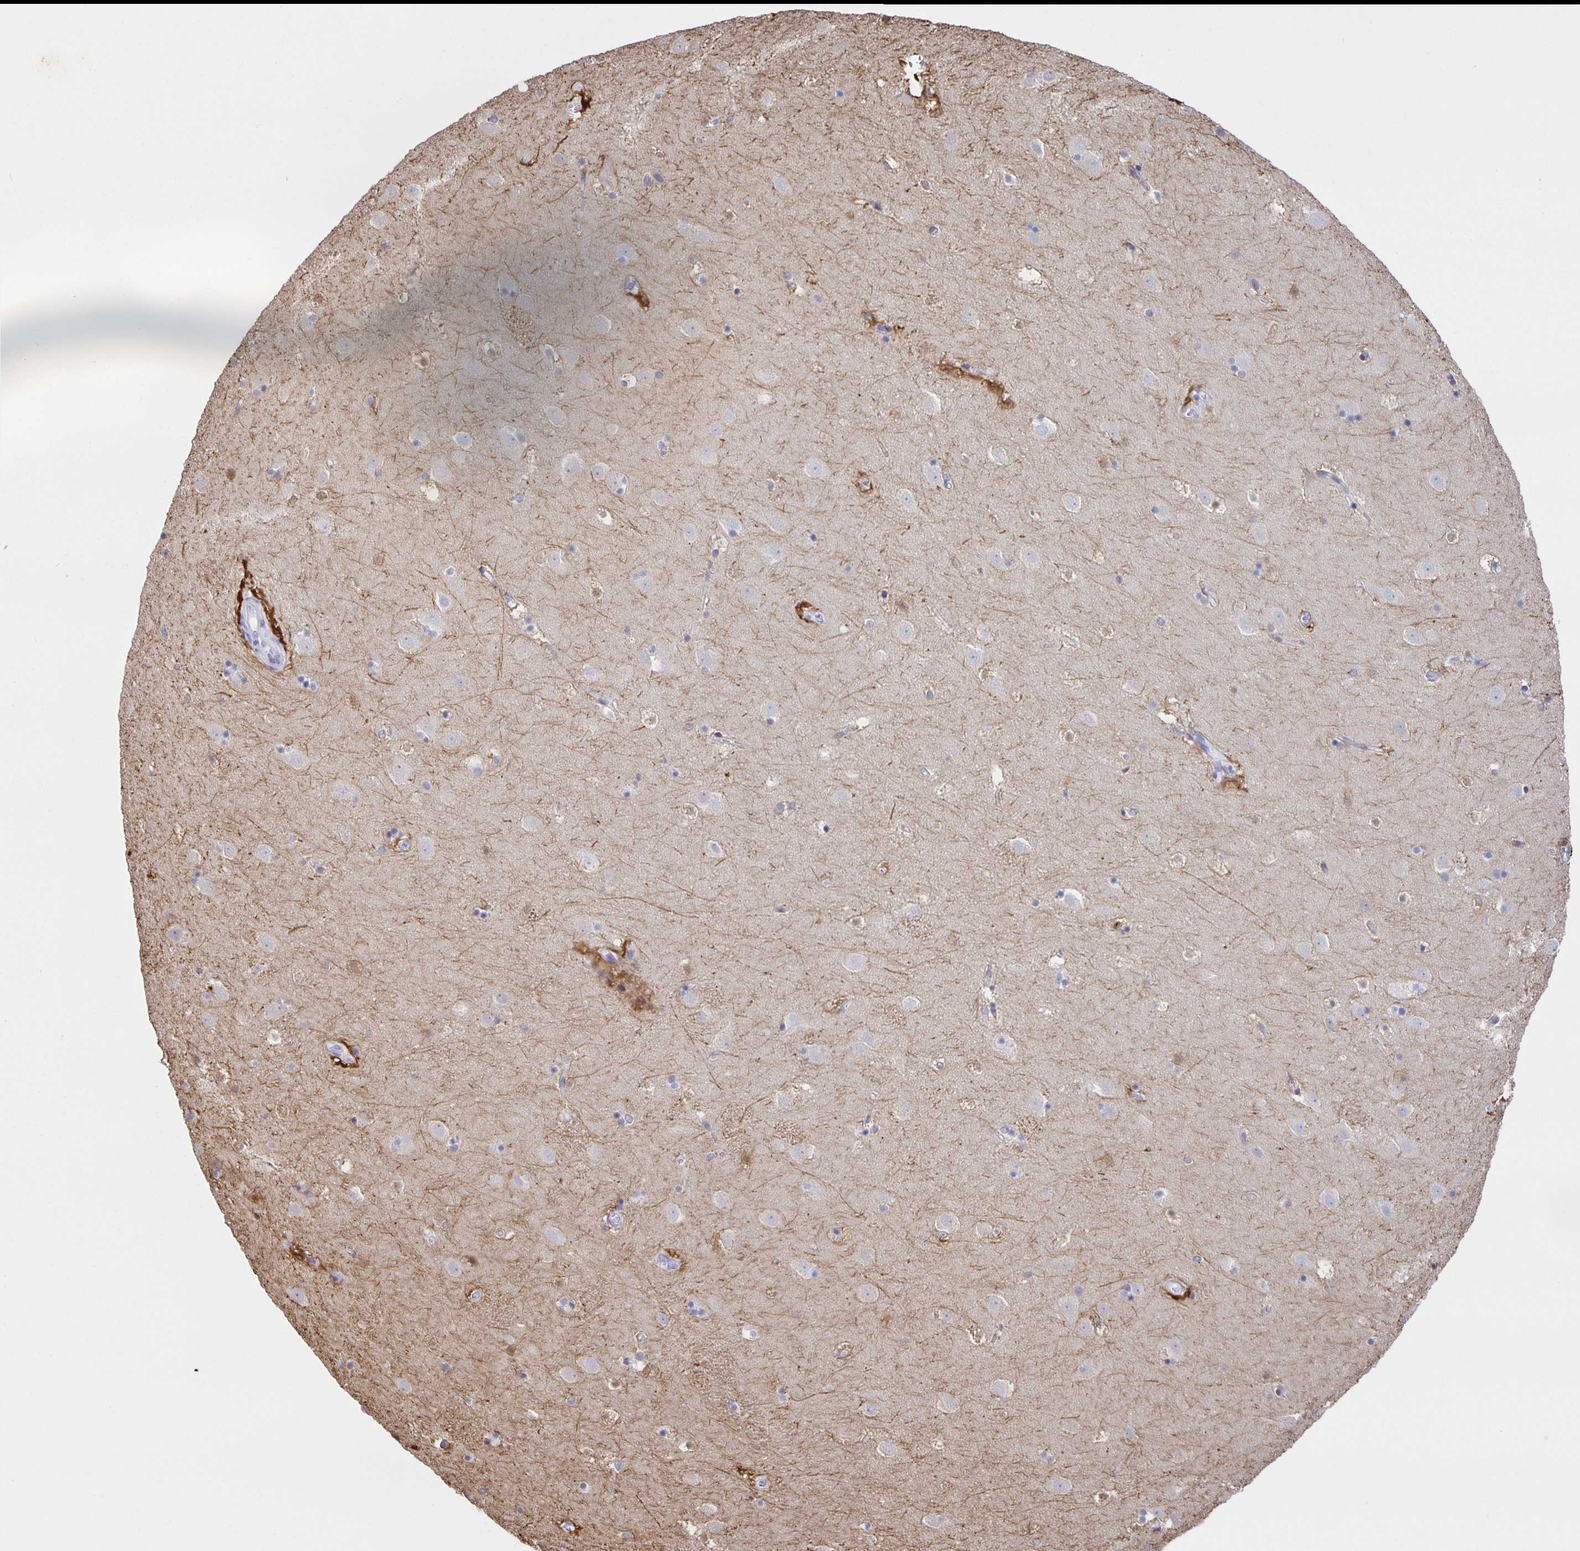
{"staining": {"intensity": "moderate", "quantity": "<25%", "location": "cytoplasmic/membranous,nuclear"}, "tissue": "caudate", "cell_type": "Glial cells", "image_type": "normal", "snomed": [{"axis": "morphology", "description": "Normal tissue, NOS"}, {"axis": "topography", "description": "Lateral ventricle wall"}], "caption": "This micrograph reveals immunohistochemistry (IHC) staining of benign human caudate, with low moderate cytoplasmic/membranous,nuclear staining in about <25% of glial cells.", "gene": "MARCHF6", "patient": {"sex": "male", "age": 37}}